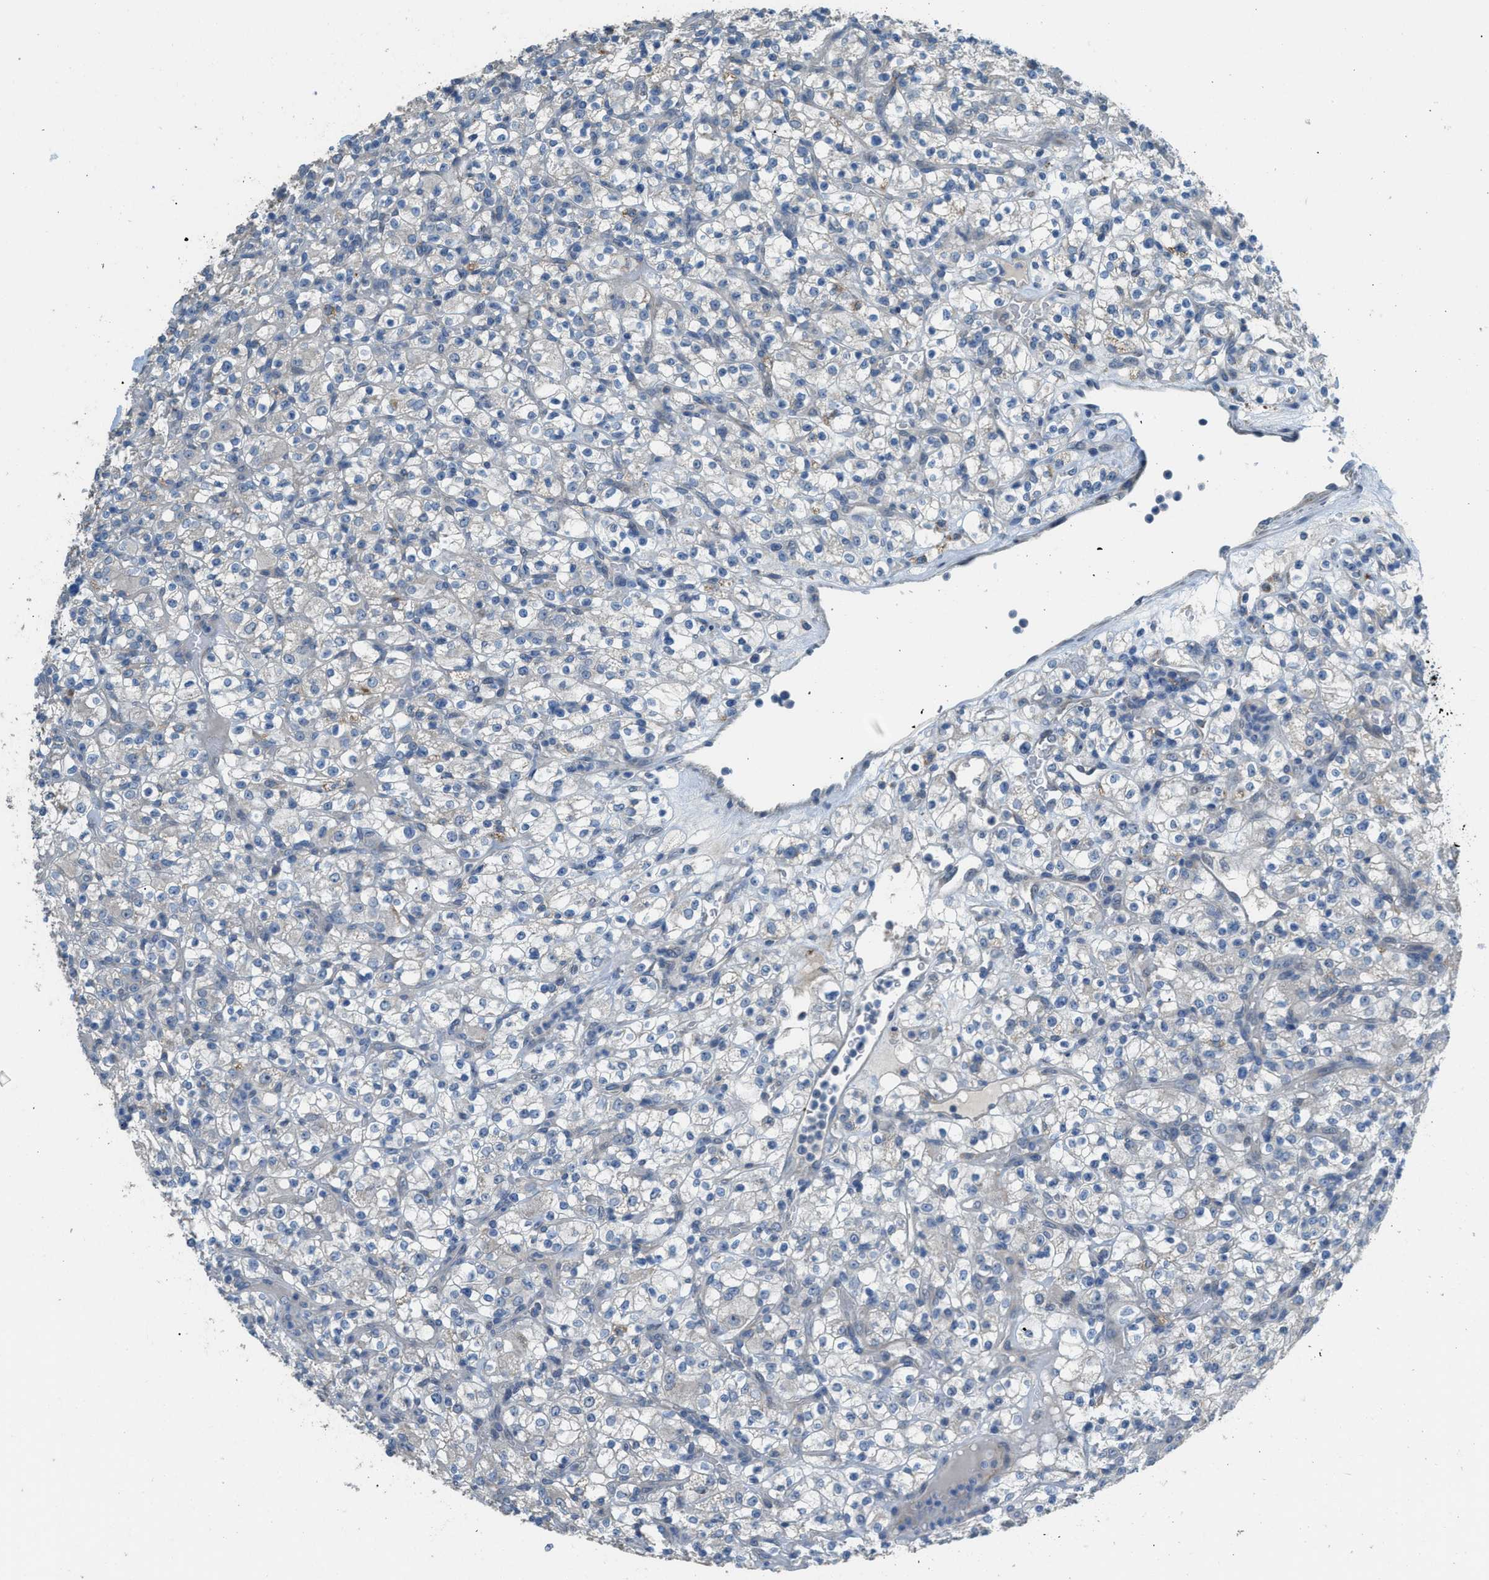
{"staining": {"intensity": "negative", "quantity": "none", "location": "none"}, "tissue": "renal cancer", "cell_type": "Tumor cells", "image_type": "cancer", "snomed": [{"axis": "morphology", "description": "Normal tissue, NOS"}, {"axis": "morphology", "description": "Adenocarcinoma, NOS"}, {"axis": "topography", "description": "Kidney"}], "caption": "Immunohistochemistry (IHC) histopathology image of neoplastic tissue: human renal cancer stained with DAB exhibits no significant protein expression in tumor cells.", "gene": "TIMD4", "patient": {"sex": "female", "age": 72}}